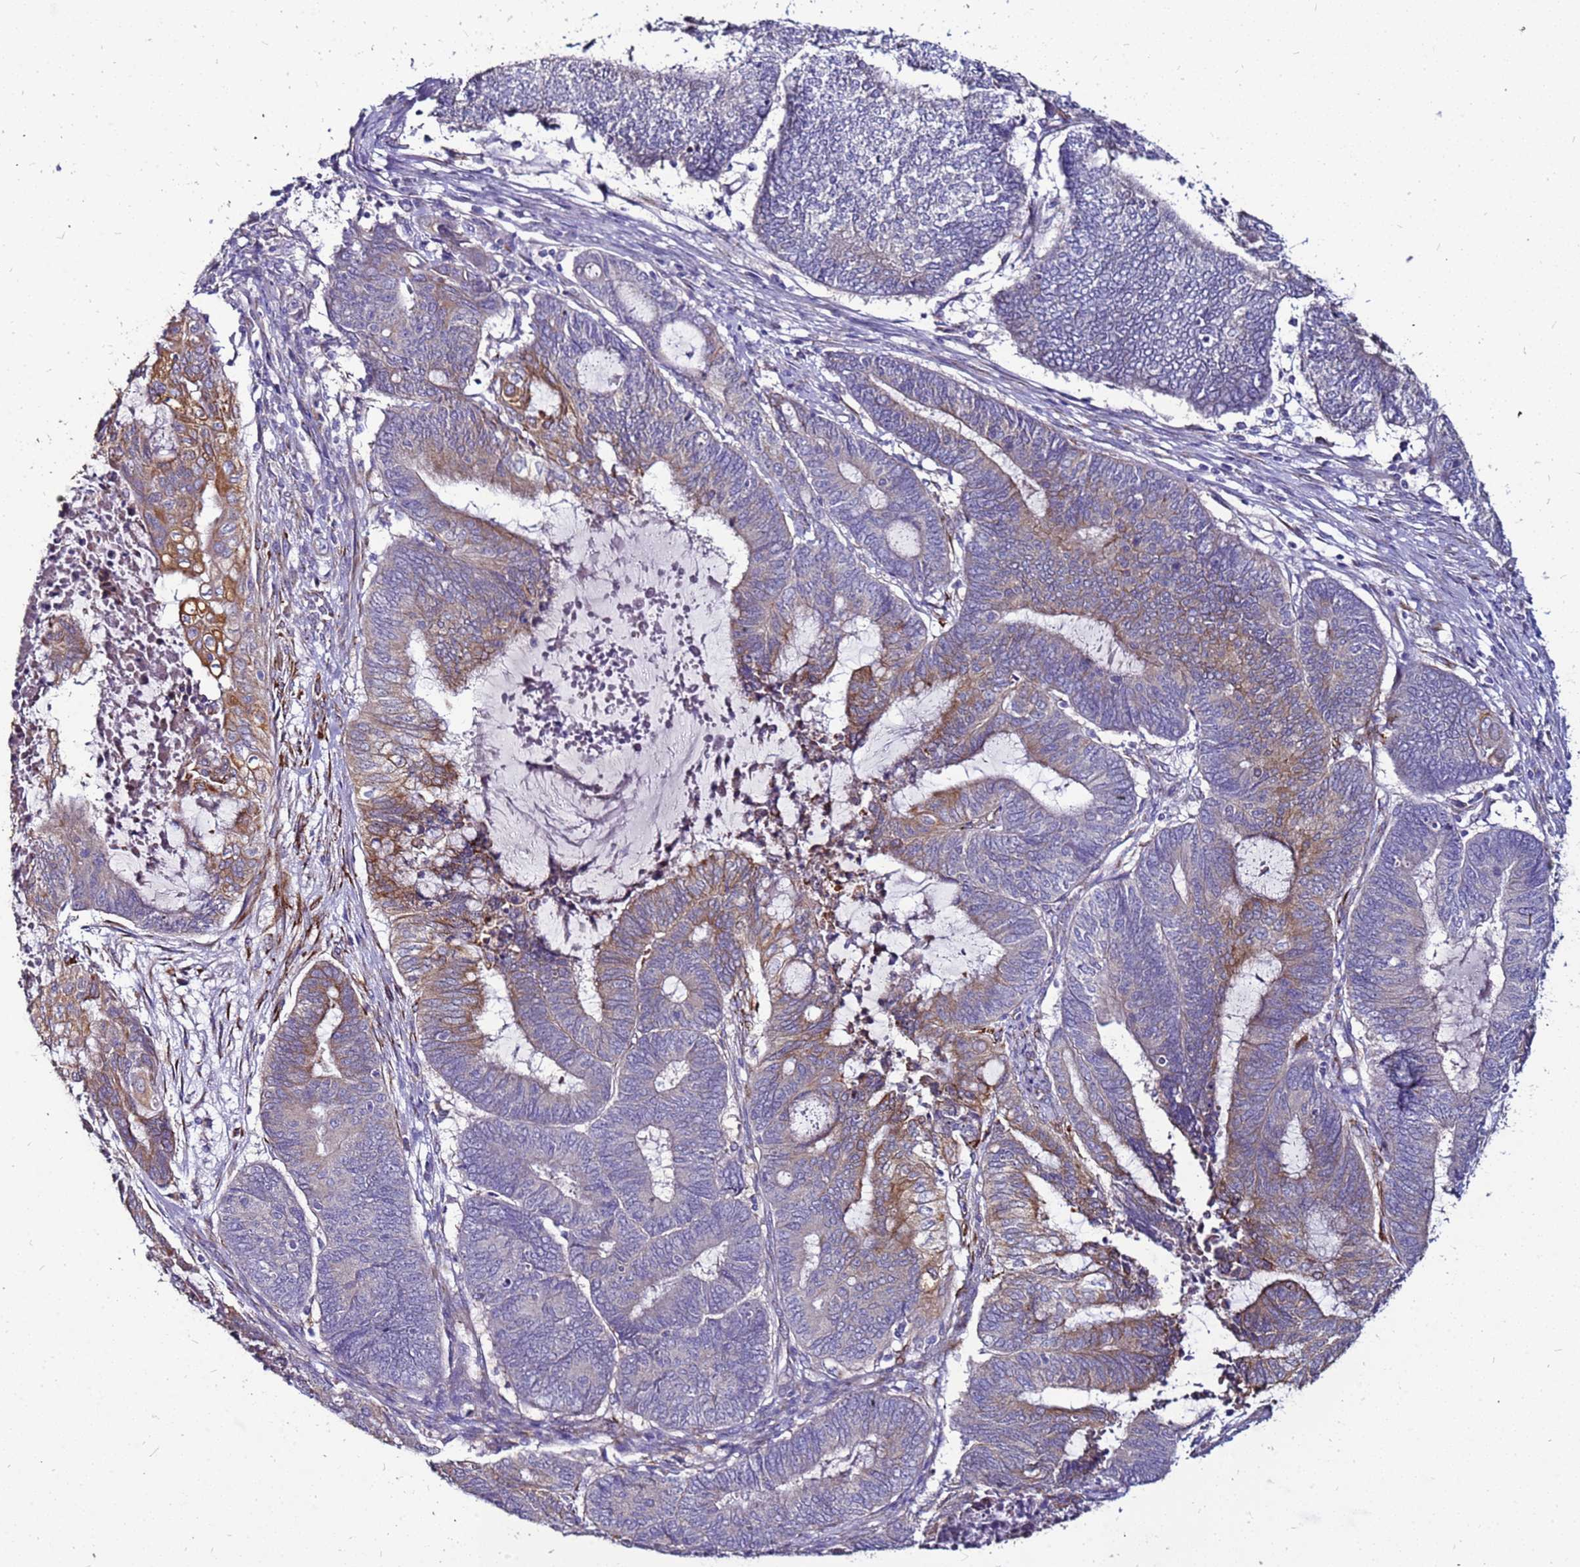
{"staining": {"intensity": "moderate", "quantity": "25%-75%", "location": "cytoplasmic/membranous"}, "tissue": "endometrial cancer", "cell_type": "Tumor cells", "image_type": "cancer", "snomed": [{"axis": "morphology", "description": "Adenocarcinoma, NOS"}, {"axis": "topography", "description": "Uterus"}, {"axis": "topography", "description": "Endometrium"}], "caption": "Tumor cells display medium levels of moderate cytoplasmic/membranous positivity in approximately 25%-75% of cells in endometrial cancer (adenocarcinoma).", "gene": "SLC44A3", "patient": {"sex": "female", "age": 70}}